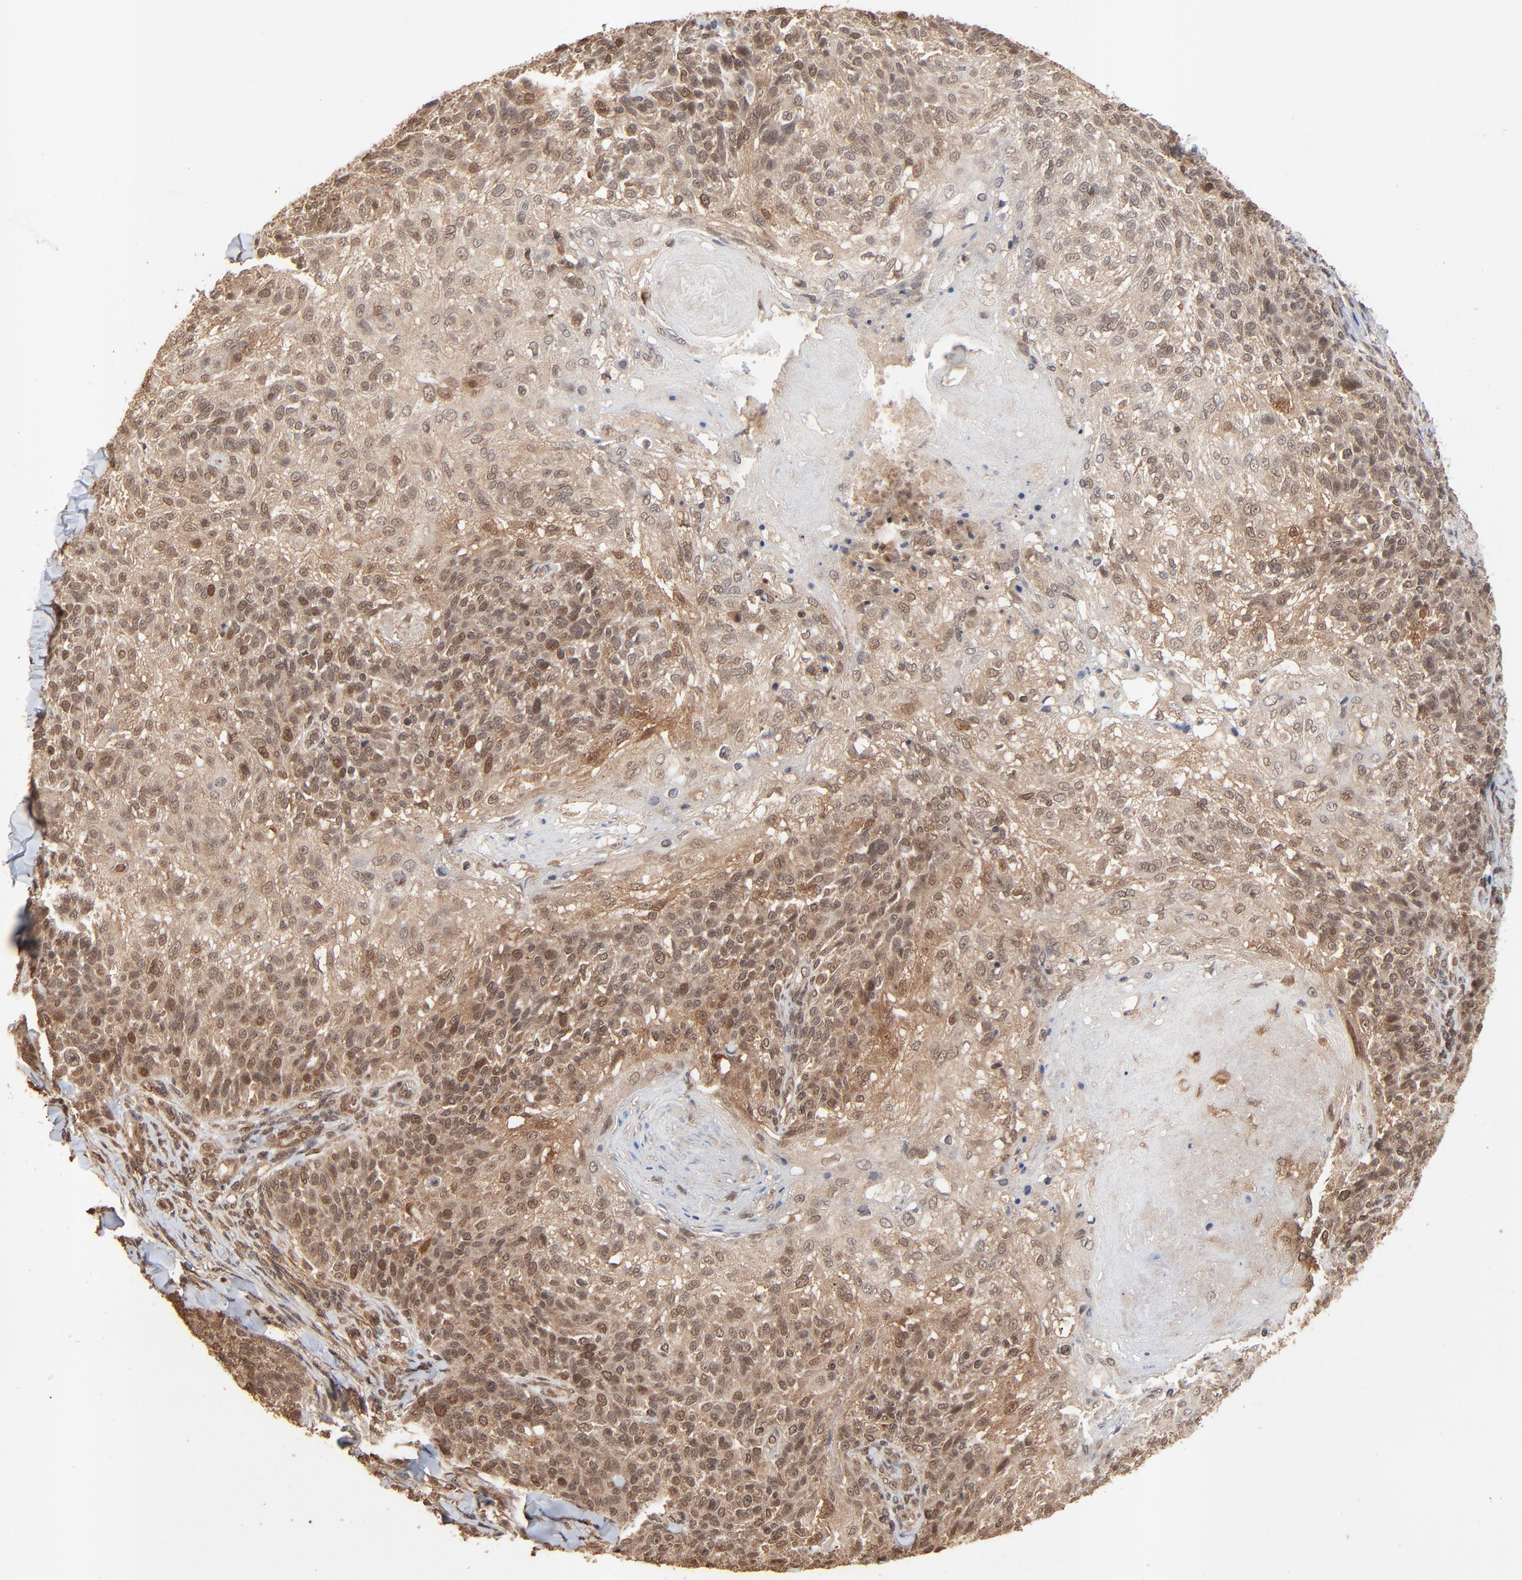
{"staining": {"intensity": "strong", "quantity": "<25%", "location": "cytoplasmic/membranous,nuclear"}, "tissue": "skin cancer", "cell_type": "Tumor cells", "image_type": "cancer", "snomed": [{"axis": "morphology", "description": "Normal tissue, NOS"}, {"axis": "morphology", "description": "Squamous cell carcinoma, NOS"}, {"axis": "topography", "description": "Skin"}], "caption": "A brown stain labels strong cytoplasmic/membranous and nuclear expression of a protein in skin cancer tumor cells.", "gene": "FAM227A", "patient": {"sex": "female", "age": 83}}